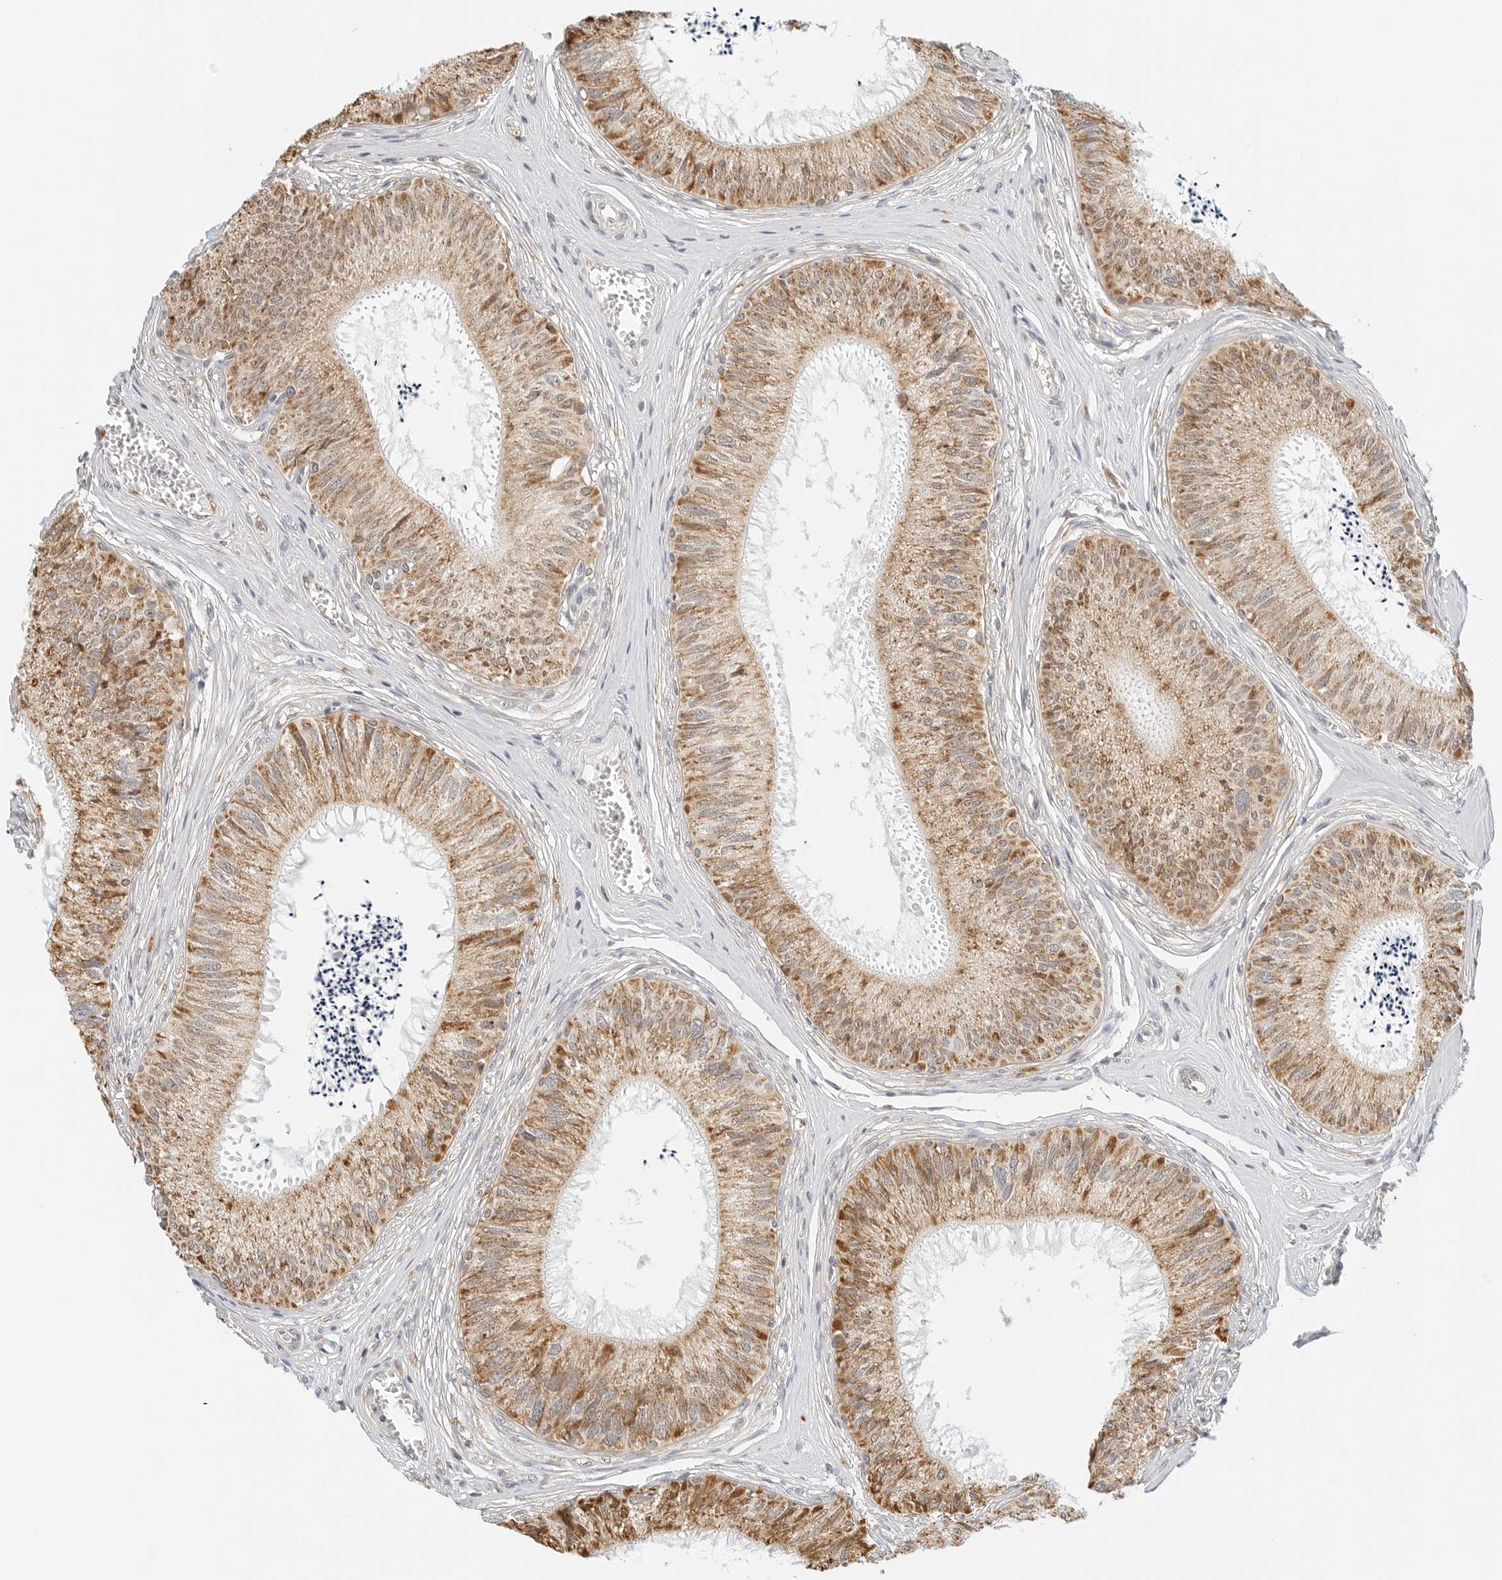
{"staining": {"intensity": "moderate", "quantity": ">75%", "location": "cytoplasmic/membranous"}, "tissue": "epididymis", "cell_type": "Glandular cells", "image_type": "normal", "snomed": [{"axis": "morphology", "description": "Normal tissue, NOS"}, {"axis": "topography", "description": "Epididymis"}], "caption": "Protein positivity by IHC demonstrates moderate cytoplasmic/membranous expression in about >75% of glandular cells in unremarkable epididymis. The staining is performed using DAB (3,3'-diaminobenzidine) brown chromogen to label protein expression. The nuclei are counter-stained blue using hematoxylin.", "gene": "ATL1", "patient": {"sex": "male", "age": 79}}